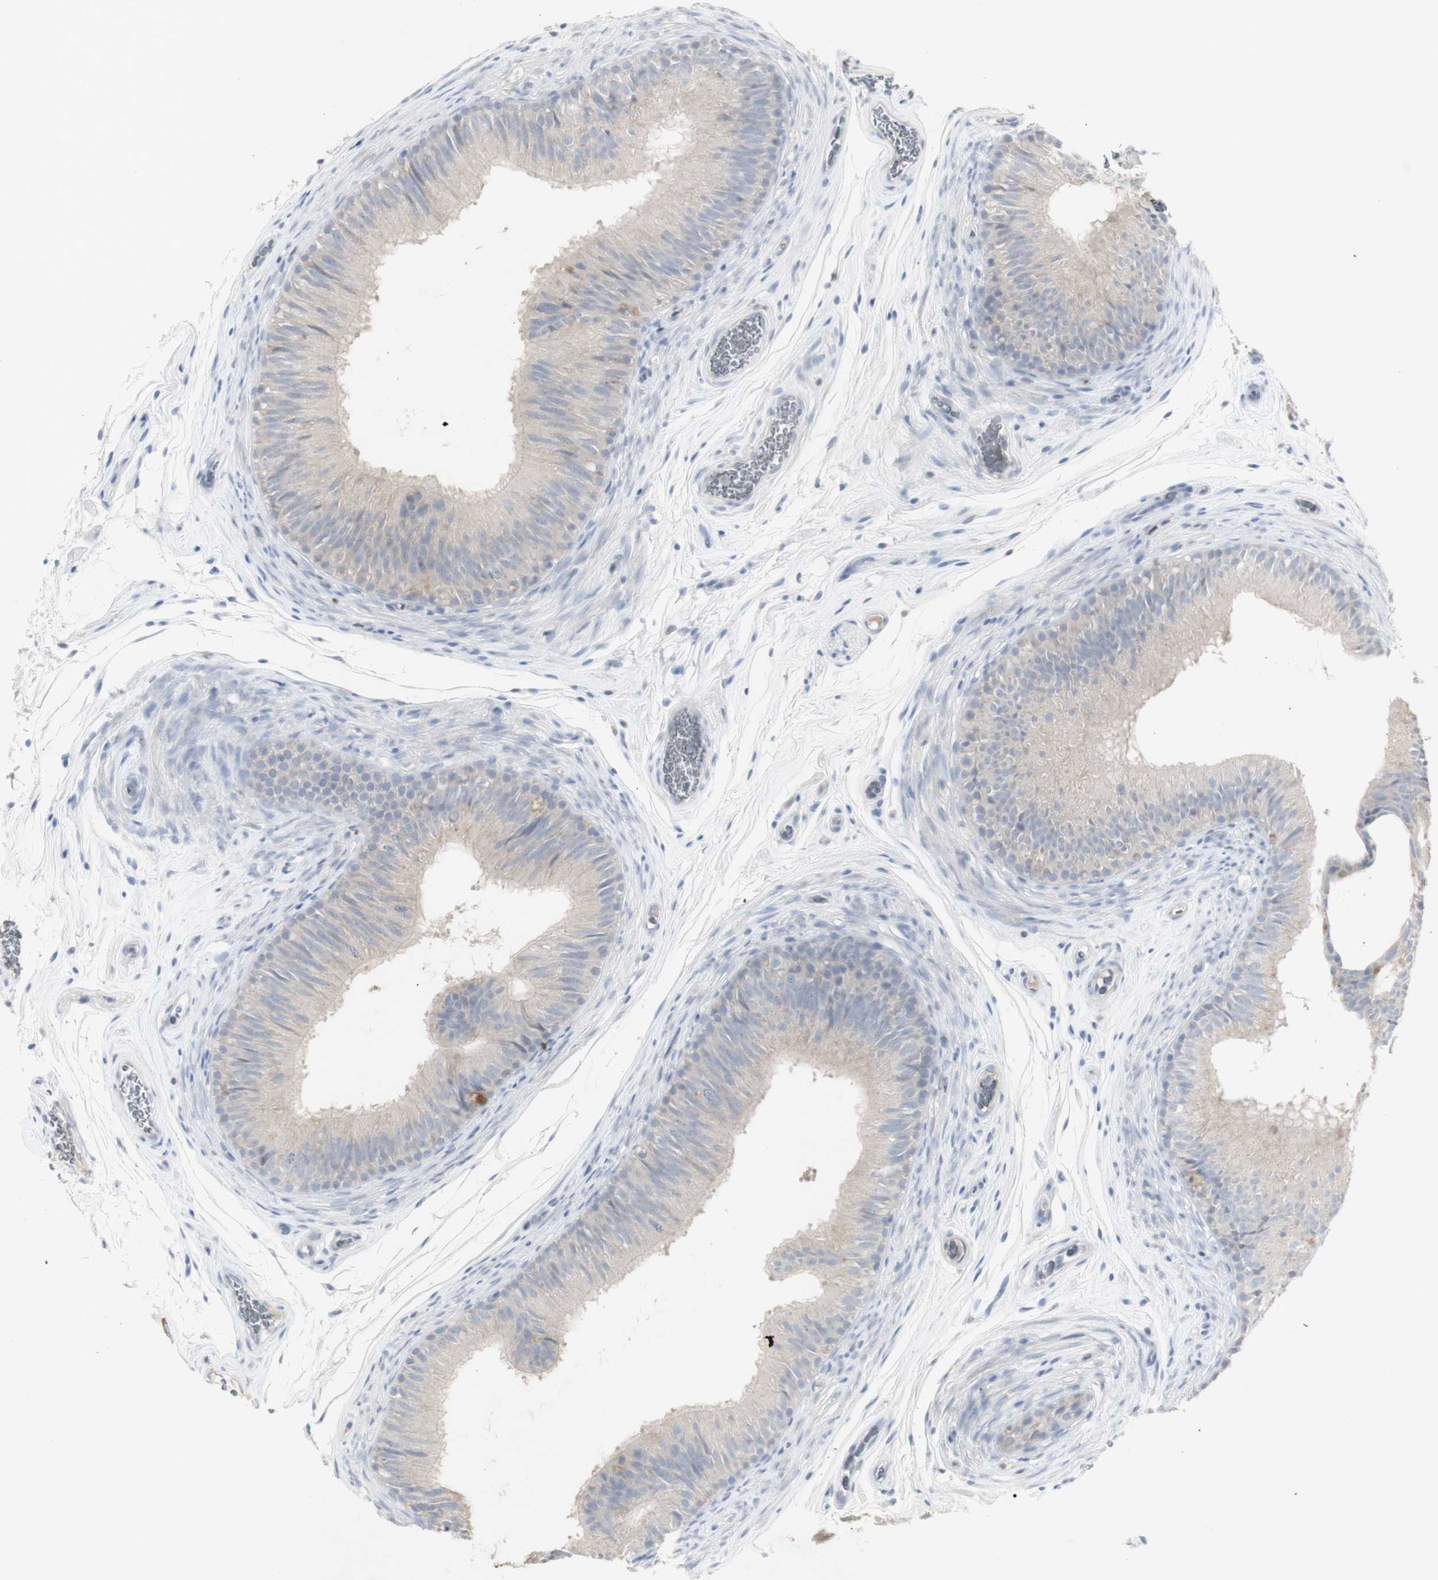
{"staining": {"intensity": "weak", "quantity": ">75%", "location": "cytoplasmic/membranous"}, "tissue": "epididymis", "cell_type": "Glandular cells", "image_type": "normal", "snomed": [{"axis": "morphology", "description": "Normal tissue, NOS"}, {"axis": "topography", "description": "Epididymis"}], "caption": "A low amount of weak cytoplasmic/membranous positivity is identified in approximately >75% of glandular cells in unremarkable epididymis.", "gene": "INS", "patient": {"sex": "male", "age": 36}}